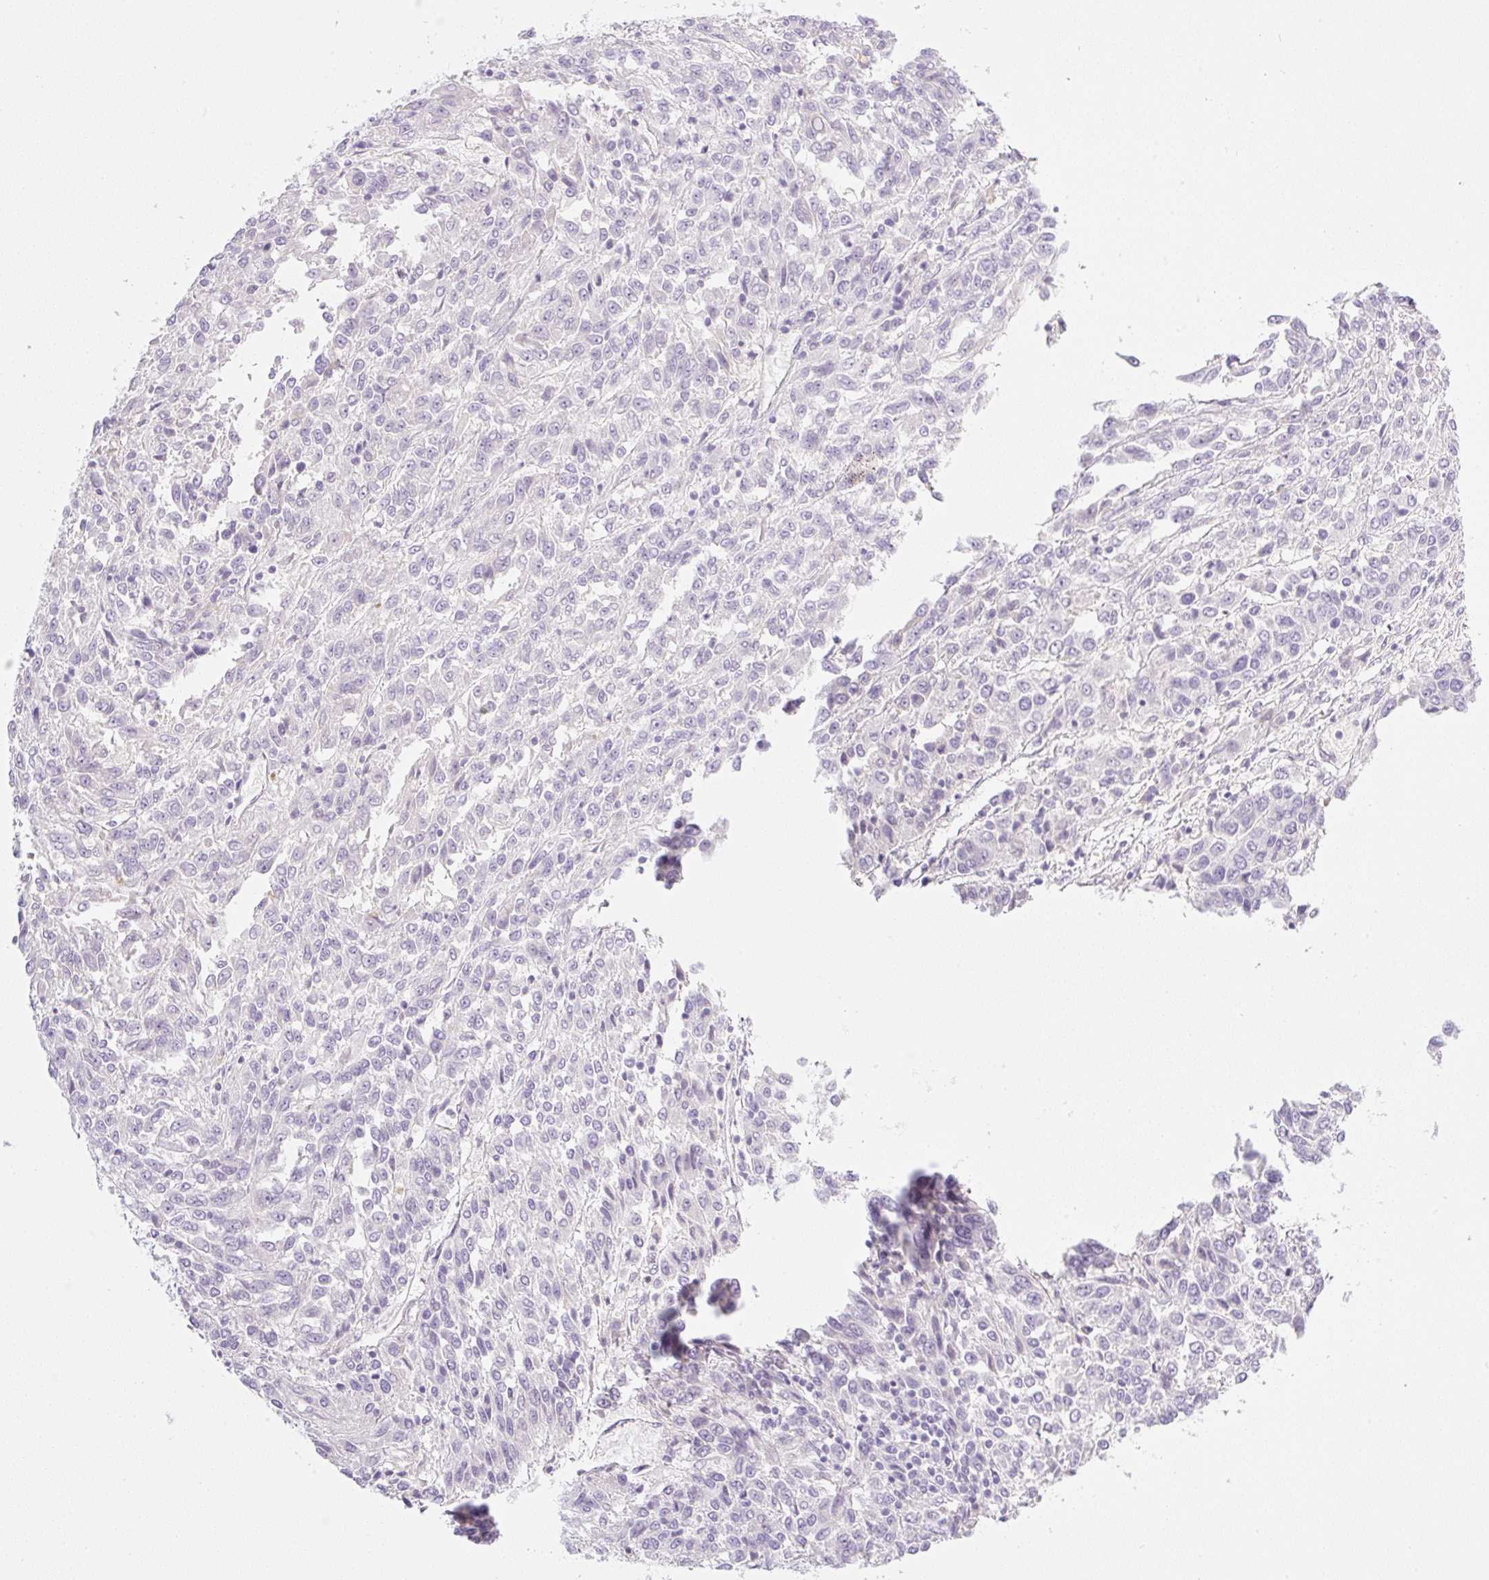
{"staining": {"intensity": "negative", "quantity": "none", "location": "none"}, "tissue": "melanoma", "cell_type": "Tumor cells", "image_type": "cancer", "snomed": [{"axis": "morphology", "description": "Malignant melanoma, Metastatic site"}, {"axis": "topography", "description": "Lung"}], "caption": "High magnification brightfield microscopy of melanoma stained with DAB (3,3'-diaminobenzidine) (brown) and counterstained with hematoxylin (blue): tumor cells show no significant staining.", "gene": "MIA2", "patient": {"sex": "male", "age": 64}}